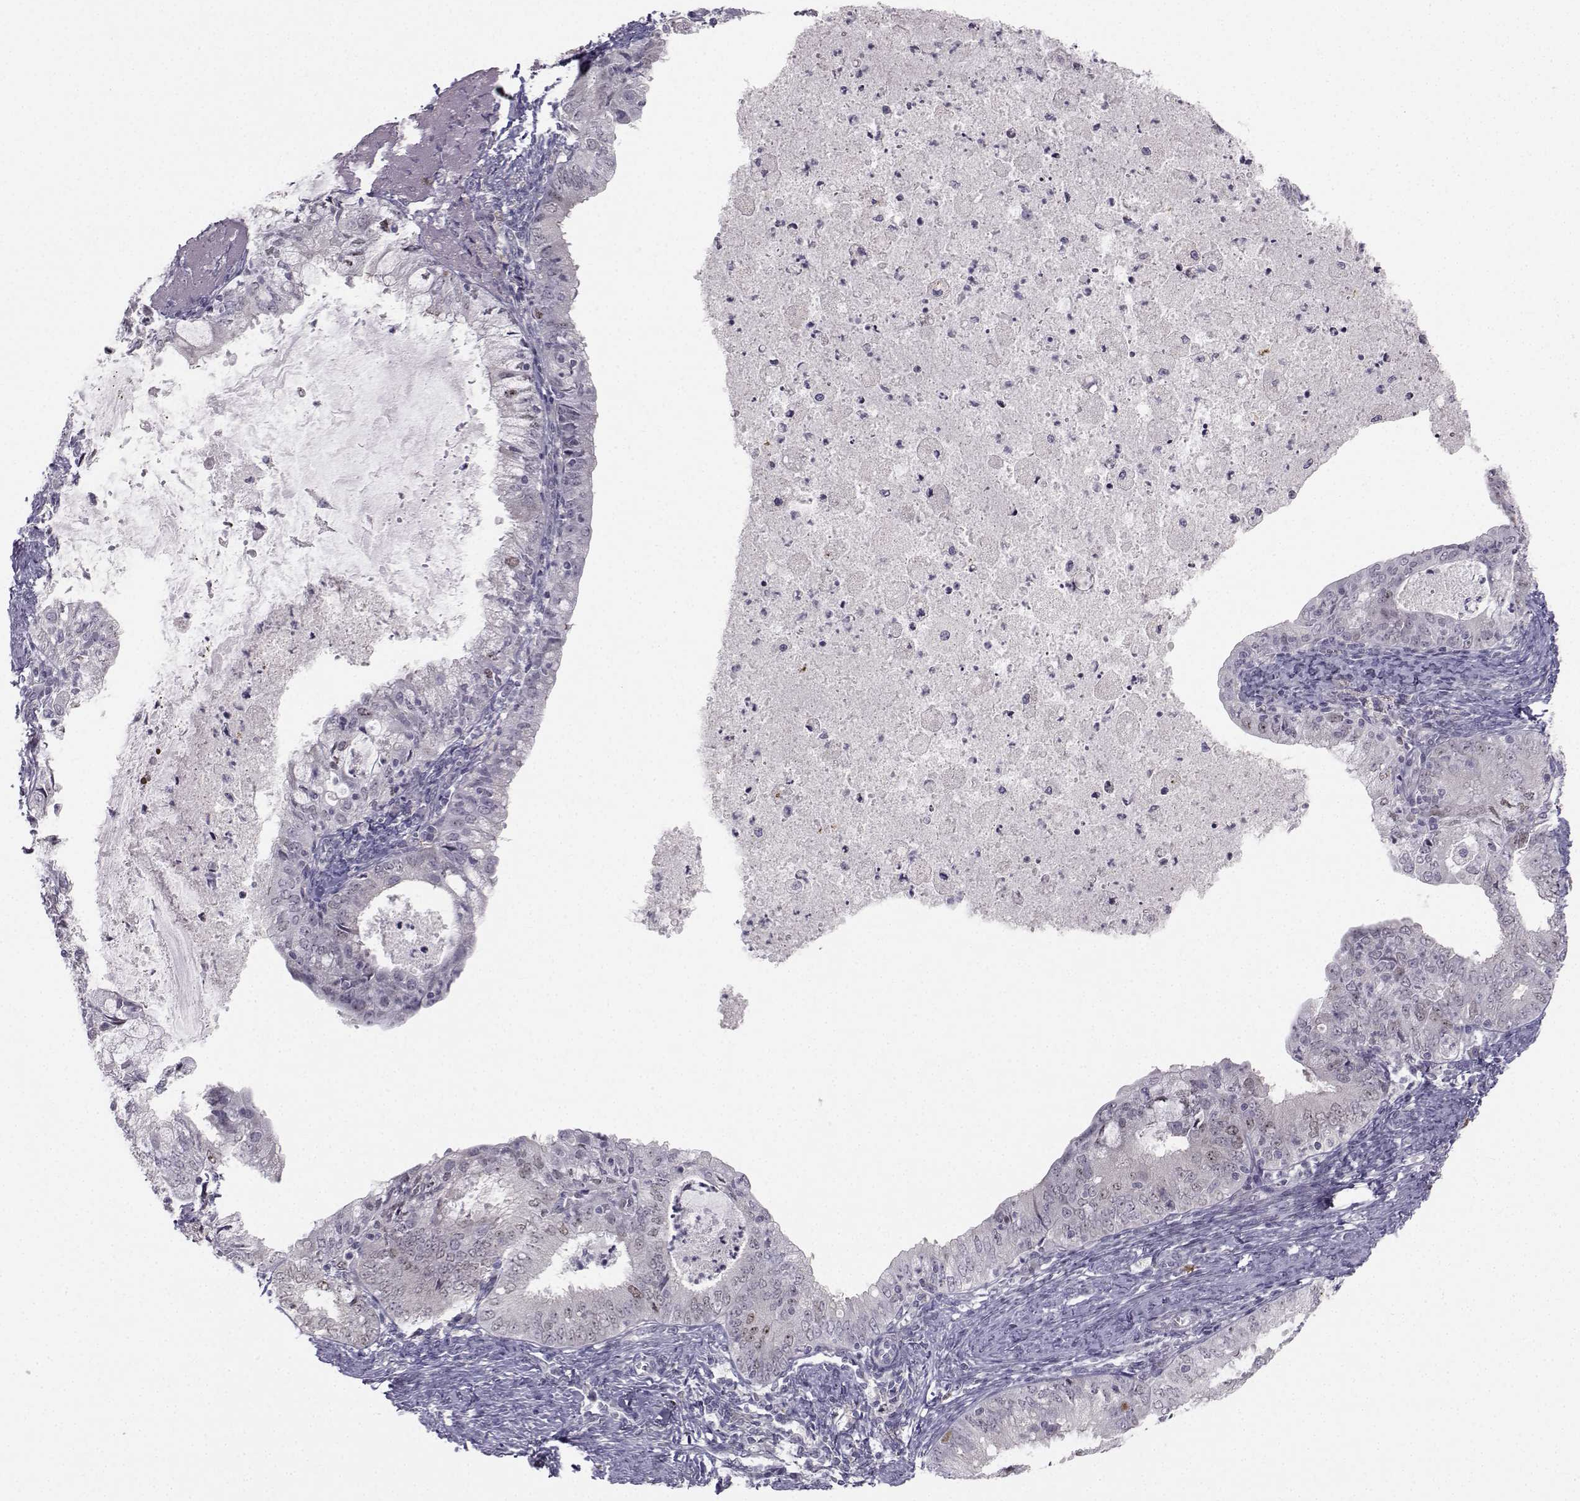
{"staining": {"intensity": "weak", "quantity": "<25%", "location": "nuclear"}, "tissue": "endometrial cancer", "cell_type": "Tumor cells", "image_type": "cancer", "snomed": [{"axis": "morphology", "description": "Adenocarcinoma, NOS"}, {"axis": "topography", "description": "Endometrium"}], "caption": "Immunohistochemistry photomicrograph of neoplastic tissue: human endometrial cancer (adenocarcinoma) stained with DAB (3,3'-diaminobenzidine) exhibits no significant protein expression in tumor cells. Nuclei are stained in blue.", "gene": "LRP8", "patient": {"sex": "female", "age": 57}}